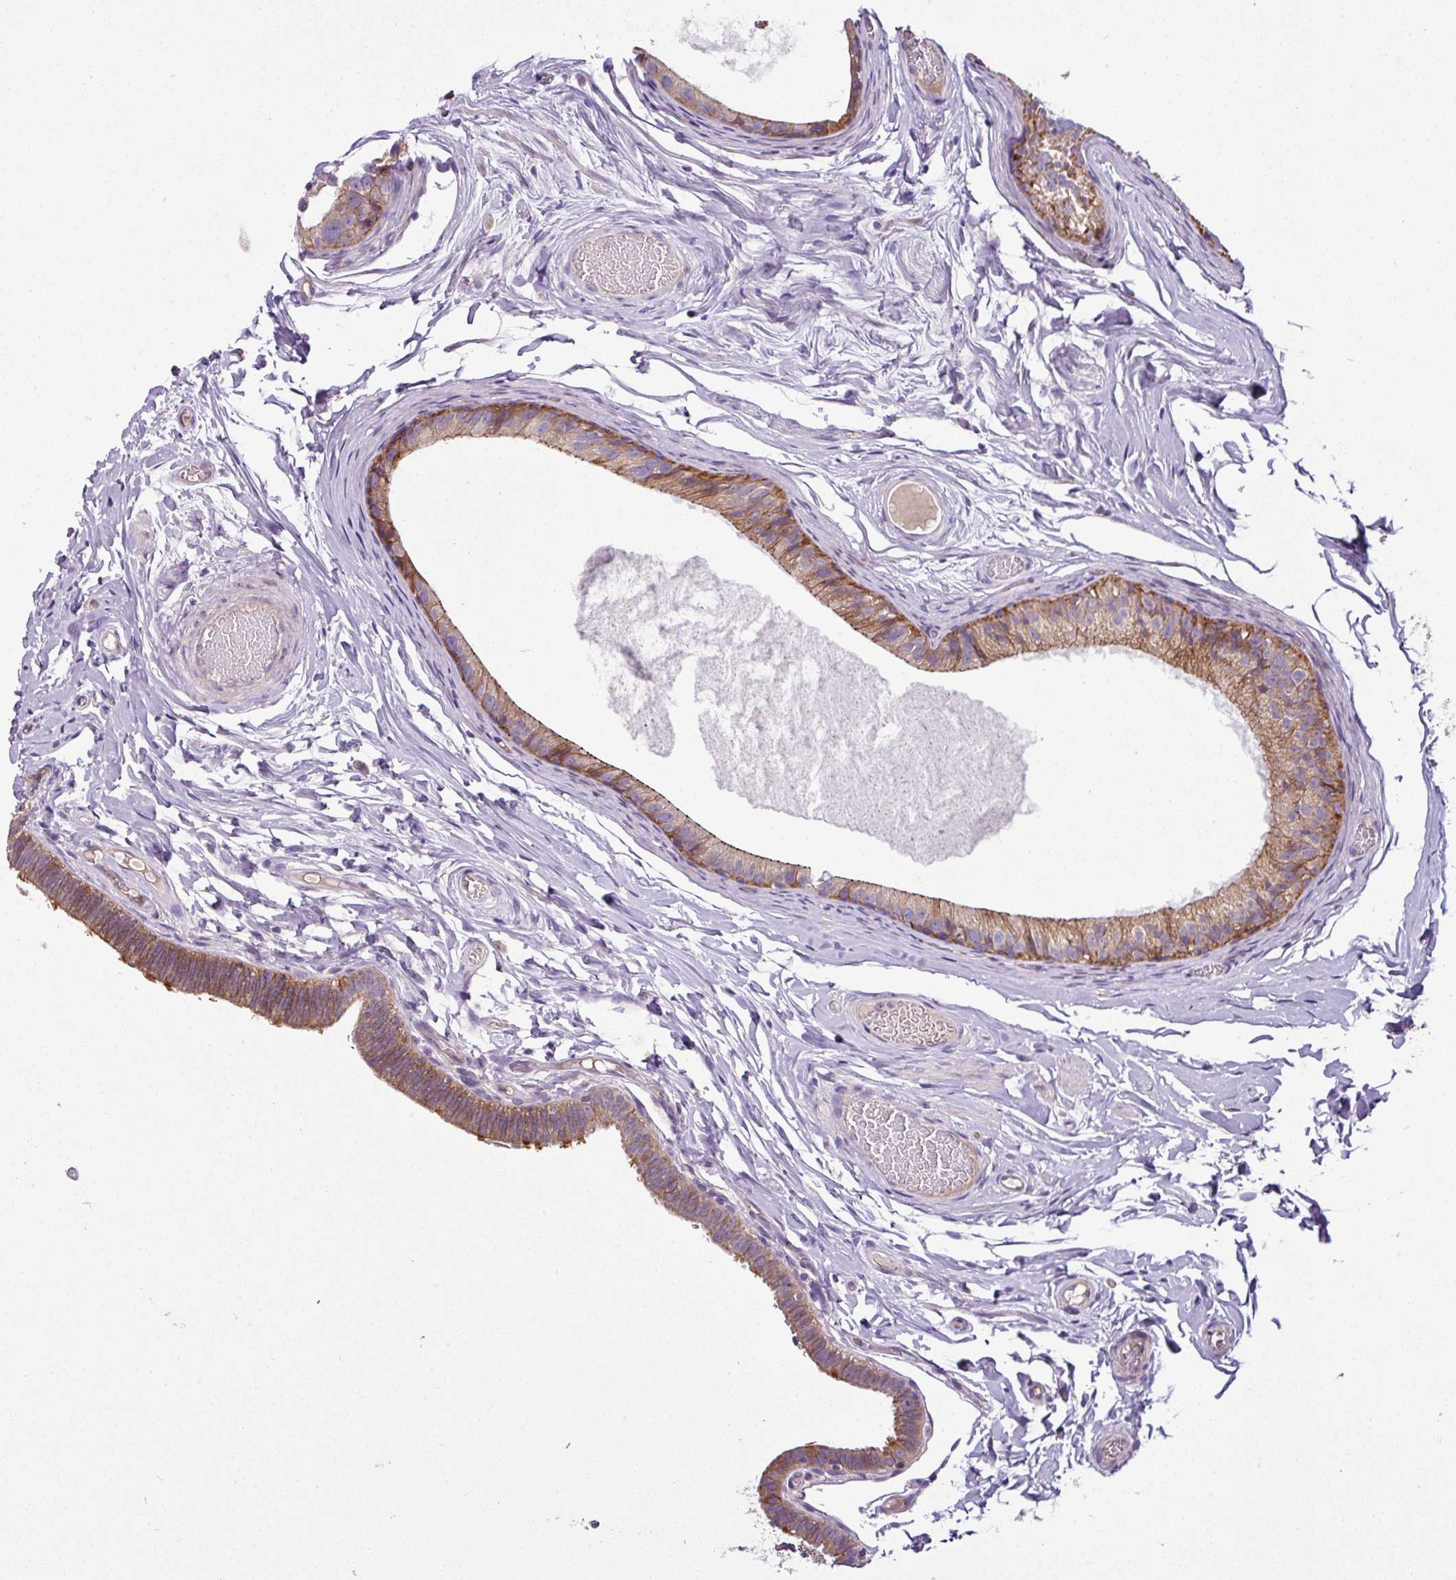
{"staining": {"intensity": "moderate", "quantity": "25%-75%", "location": "cytoplasmic/membranous"}, "tissue": "epididymis", "cell_type": "Glandular cells", "image_type": "normal", "snomed": [{"axis": "morphology", "description": "Normal tissue, NOS"}, {"axis": "morphology", "description": "Carcinoma, Embryonal, NOS"}, {"axis": "topography", "description": "Testis"}, {"axis": "topography", "description": "Epididymis"}], "caption": "A photomicrograph of human epididymis stained for a protein exhibits moderate cytoplasmic/membranous brown staining in glandular cells.", "gene": "GAN", "patient": {"sex": "male", "age": 36}}